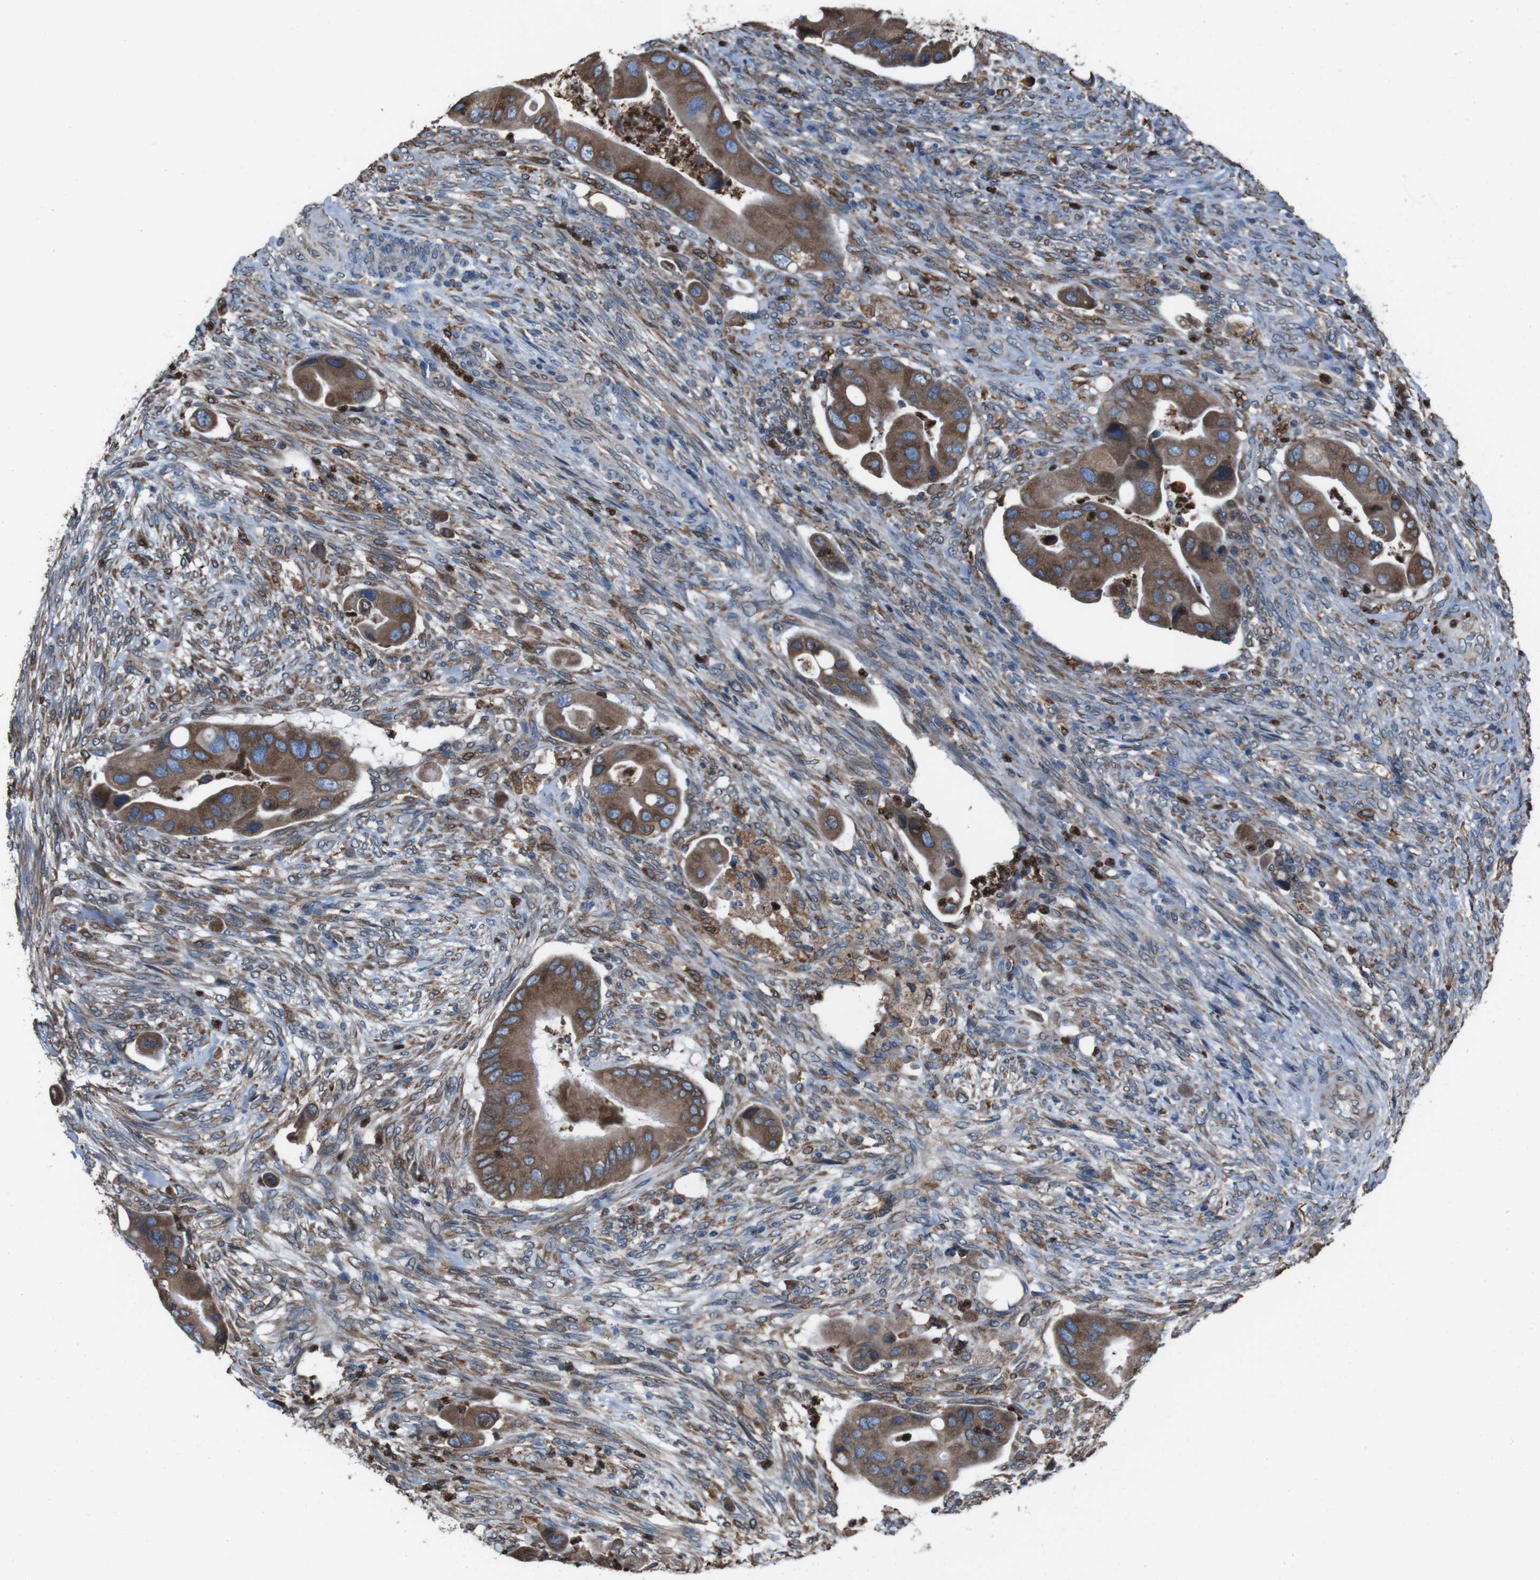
{"staining": {"intensity": "moderate", "quantity": ">75%", "location": "cytoplasmic/membranous"}, "tissue": "colorectal cancer", "cell_type": "Tumor cells", "image_type": "cancer", "snomed": [{"axis": "morphology", "description": "Adenocarcinoma, NOS"}, {"axis": "topography", "description": "Rectum"}], "caption": "The micrograph shows a brown stain indicating the presence of a protein in the cytoplasmic/membranous of tumor cells in adenocarcinoma (colorectal).", "gene": "APMAP", "patient": {"sex": "female", "age": 57}}